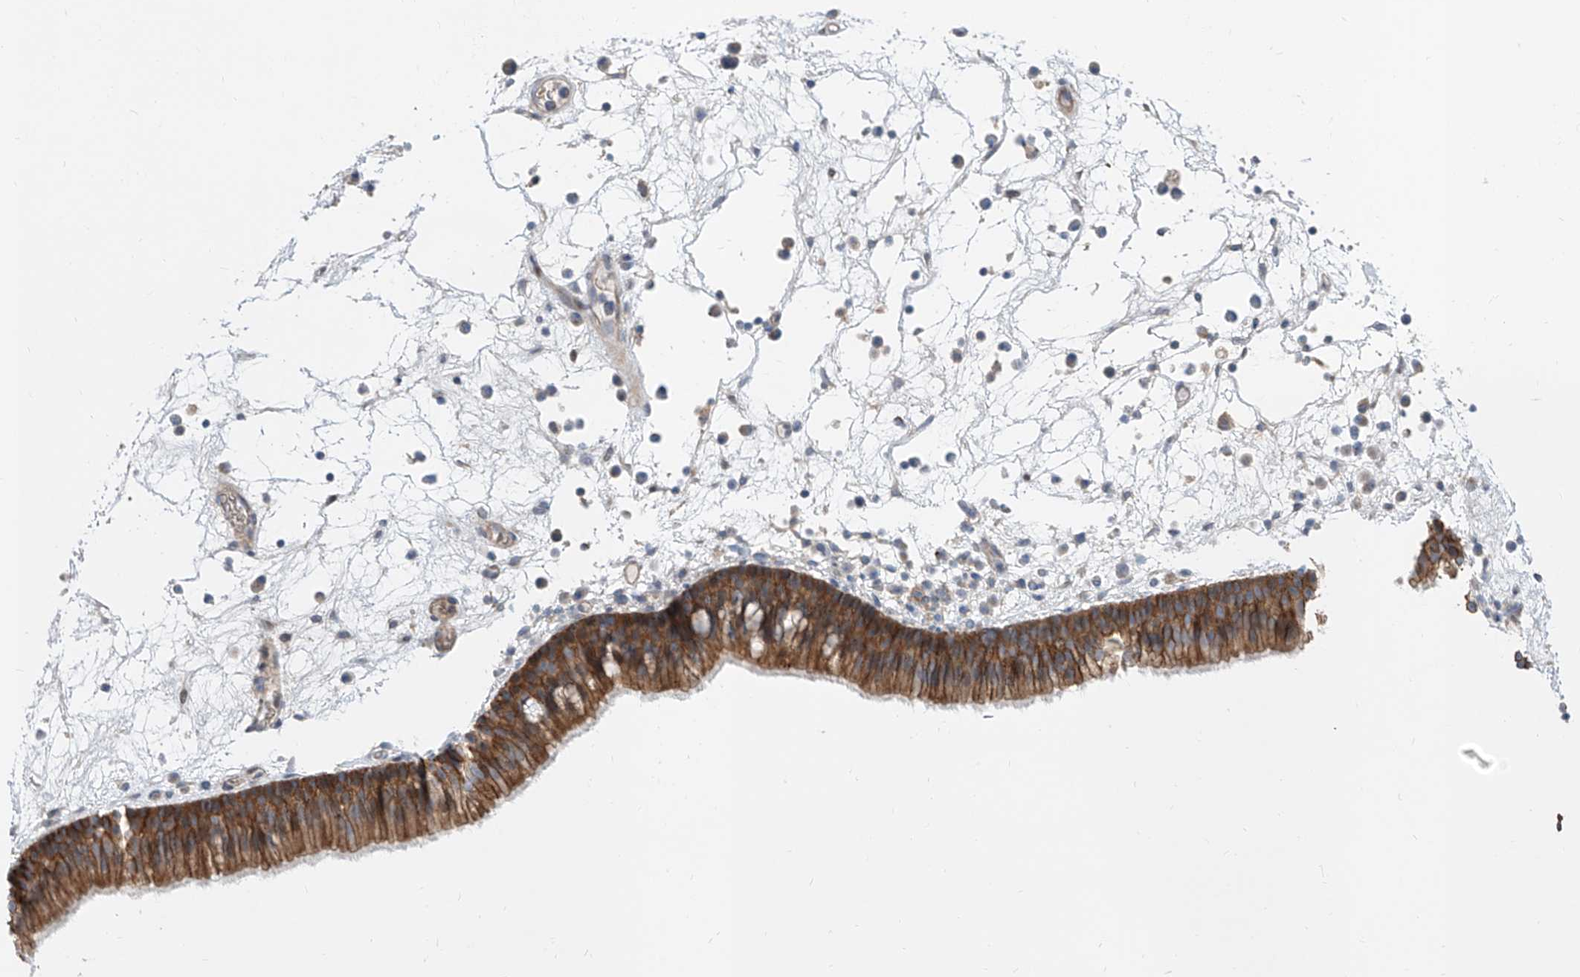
{"staining": {"intensity": "strong", "quantity": ">75%", "location": "cytoplasmic/membranous"}, "tissue": "nasopharynx", "cell_type": "Respiratory epithelial cells", "image_type": "normal", "snomed": [{"axis": "morphology", "description": "Normal tissue, NOS"}, {"axis": "morphology", "description": "Inflammation, NOS"}, {"axis": "morphology", "description": "Malignant melanoma, Metastatic site"}, {"axis": "topography", "description": "Nasopharynx"}], "caption": "High-power microscopy captured an immunohistochemistry photomicrograph of unremarkable nasopharynx, revealing strong cytoplasmic/membranous expression in about >75% of respiratory epithelial cells. (DAB IHC, brown staining for protein, blue staining for nuclei).", "gene": "LRRC1", "patient": {"sex": "male", "age": 70}}